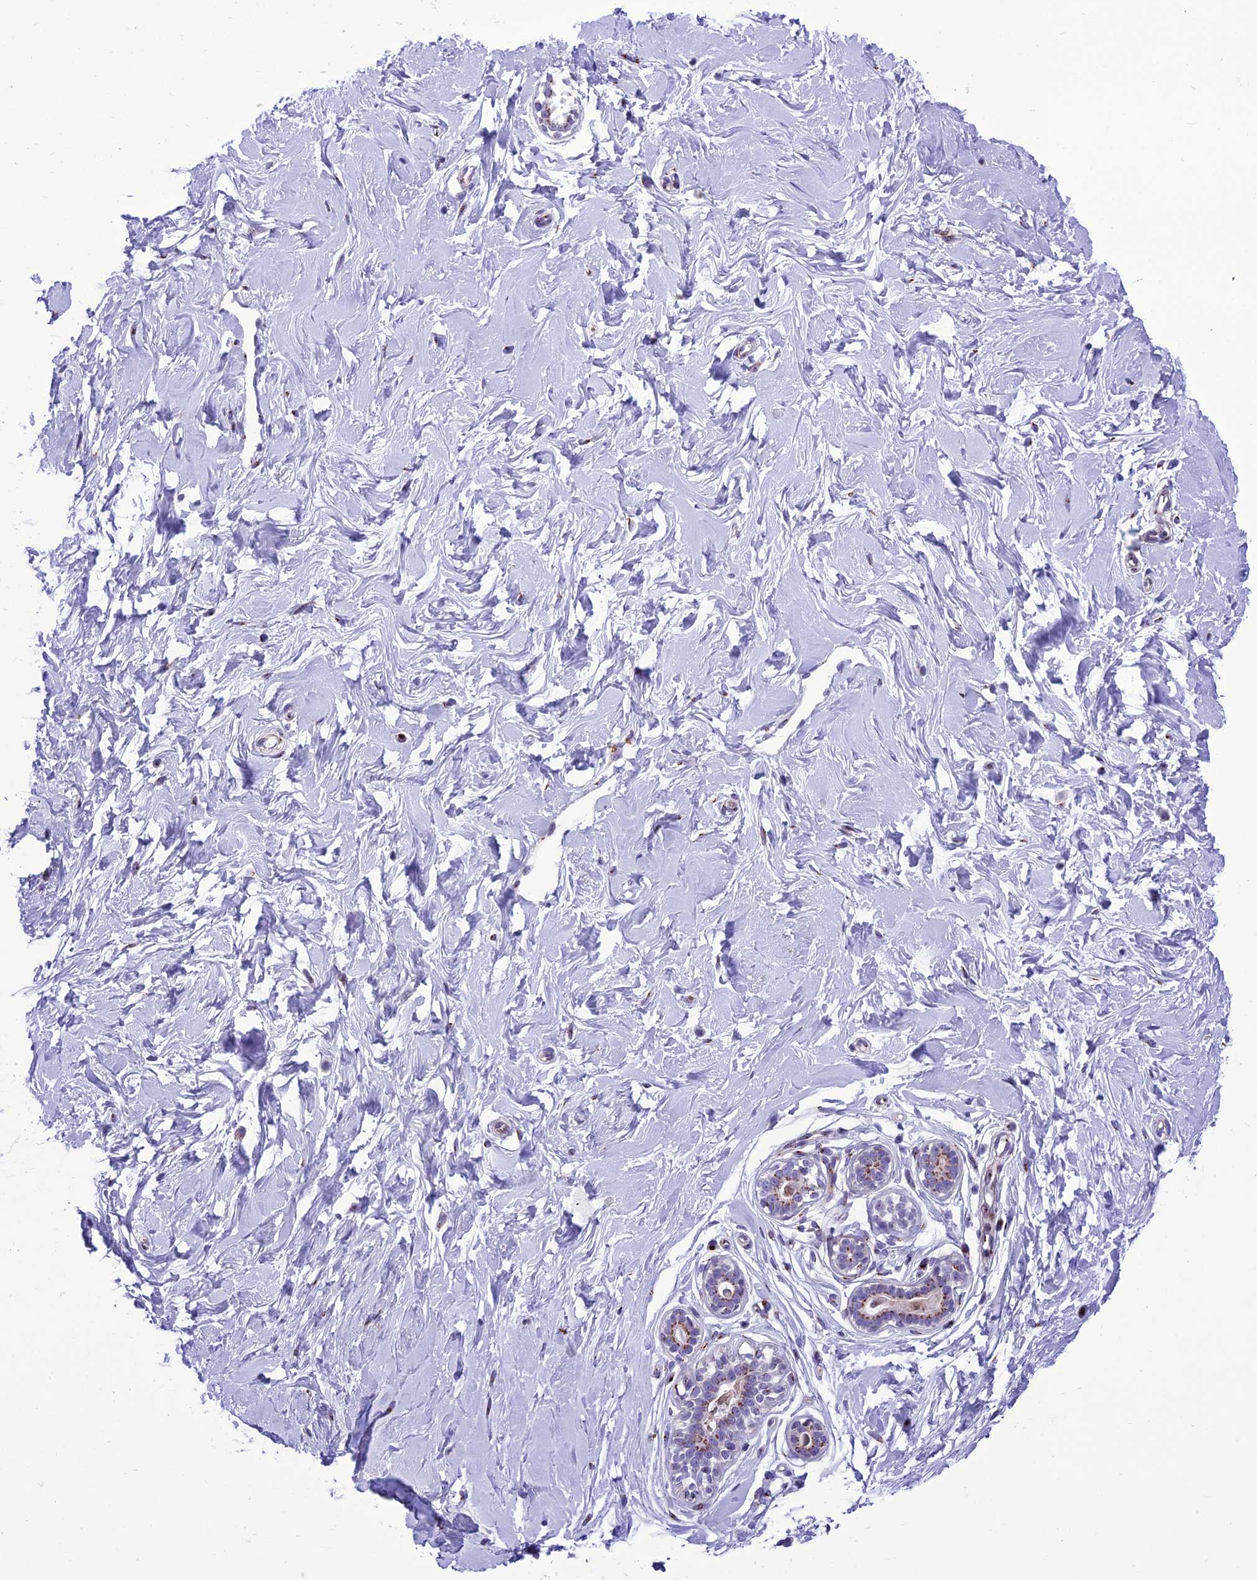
{"staining": {"intensity": "negative", "quantity": "none", "location": "none"}, "tissue": "breast", "cell_type": "Adipocytes", "image_type": "normal", "snomed": [{"axis": "morphology", "description": "Normal tissue, NOS"}, {"axis": "morphology", "description": "Adenoma, NOS"}, {"axis": "topography", "description": "Breast"}], "caption": "A high-resolution histopathology image shows immunohistochemistry staining of unremarkable breast, which reveals no significant positivity in adipocytes.", "gene": "GOLM2", "patient": {"sex": "female", "age": 23}}